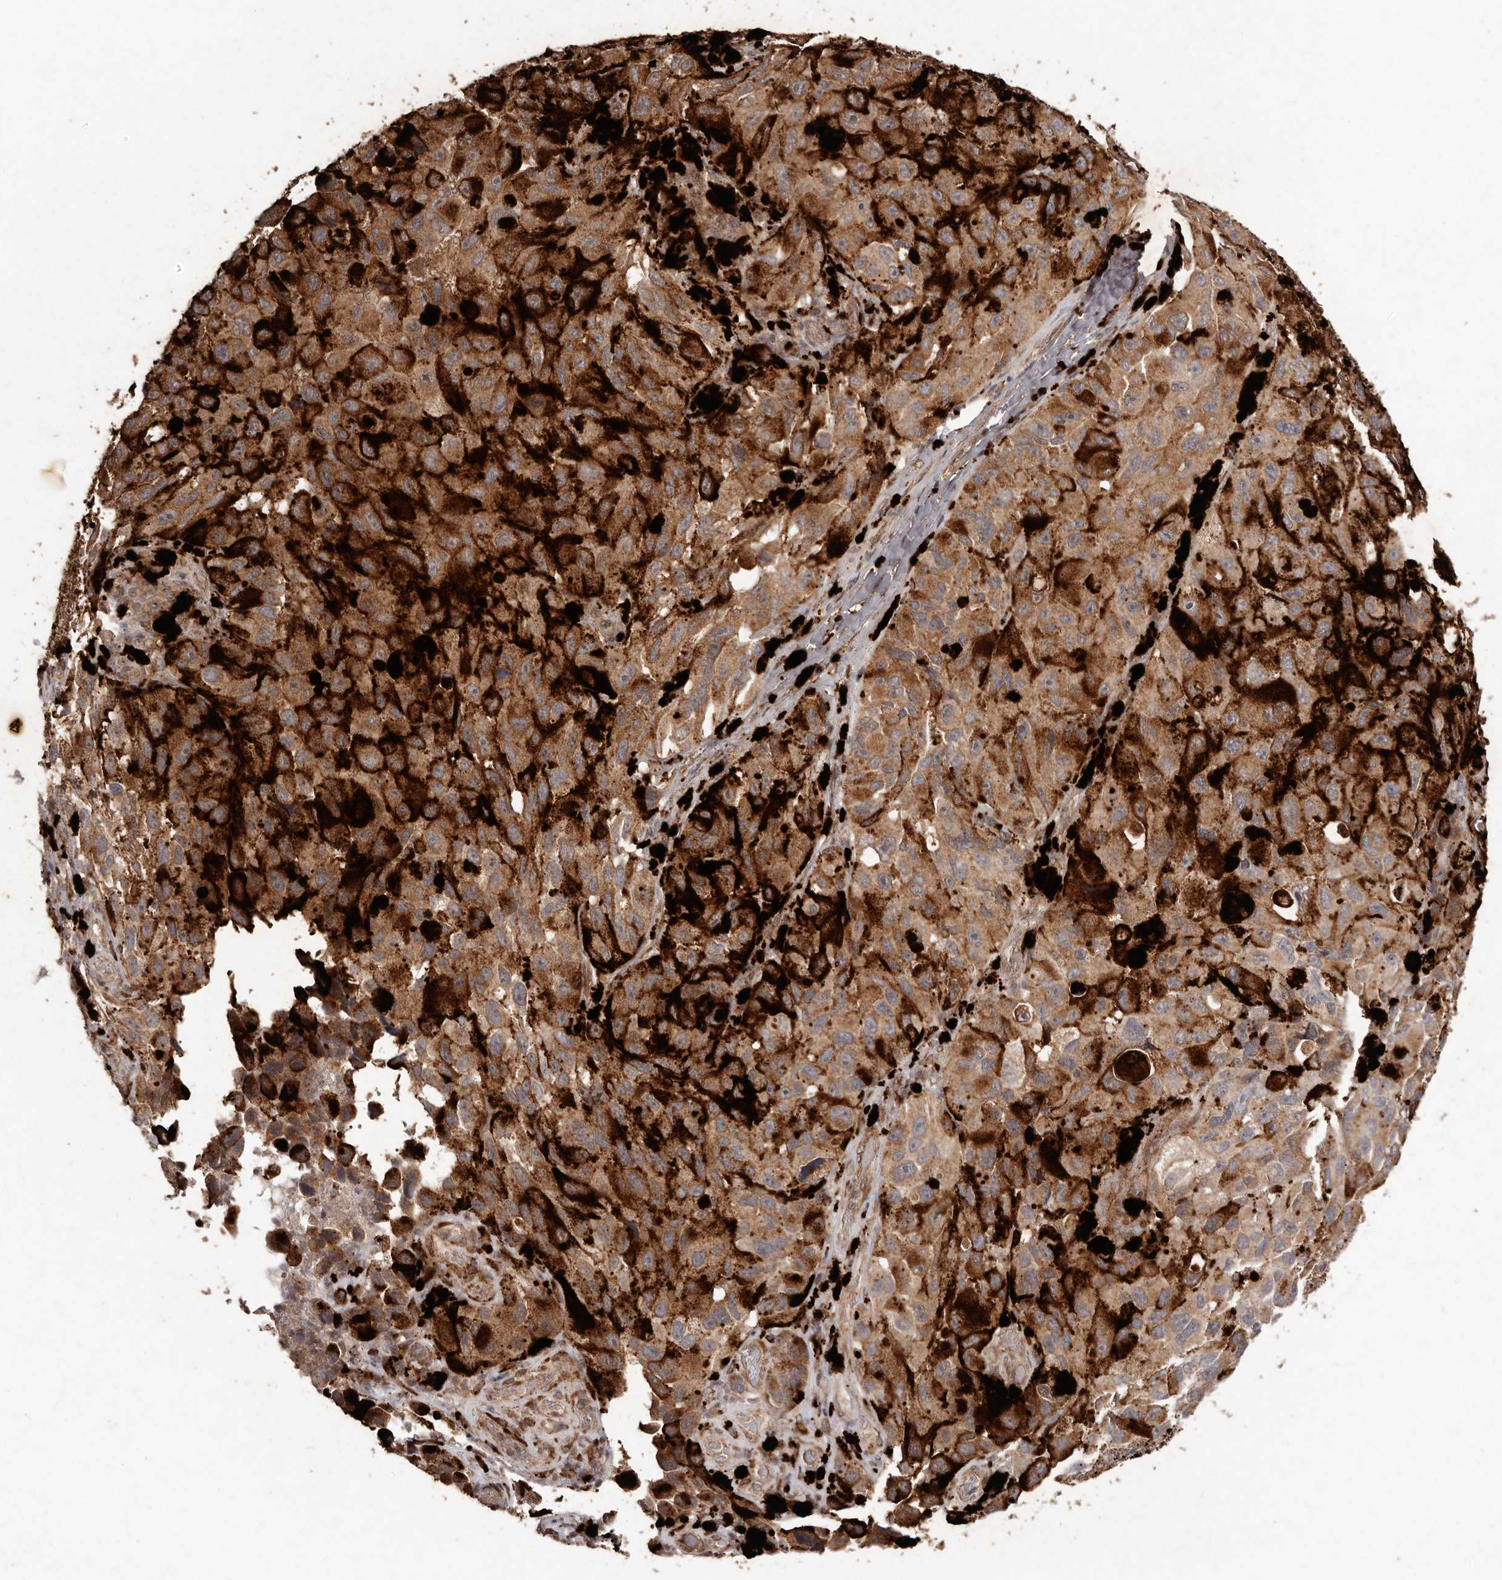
{"staining": {"intensity": "moderate", "quantity": ">75%", "location": "cytoplasmic/membranous"}, "tissue": "melanoma", "cell_type": "Tumor cells", "image_type": "cancer", "snomed": [{"axis": "morphology", "description": "Malignant melanoma, NOS"}, {"axis": "topography", "description": "Skin"}], "caption": "A brown stain shows moderate cytoplasmic/membranous positivity of a protein in human malignant melanoma tumor cells. (Brightfield microscopy of DAB IHC at high magnification).", "gene": "PLOD2", "patient": {"sex": "female", "age": 73}}